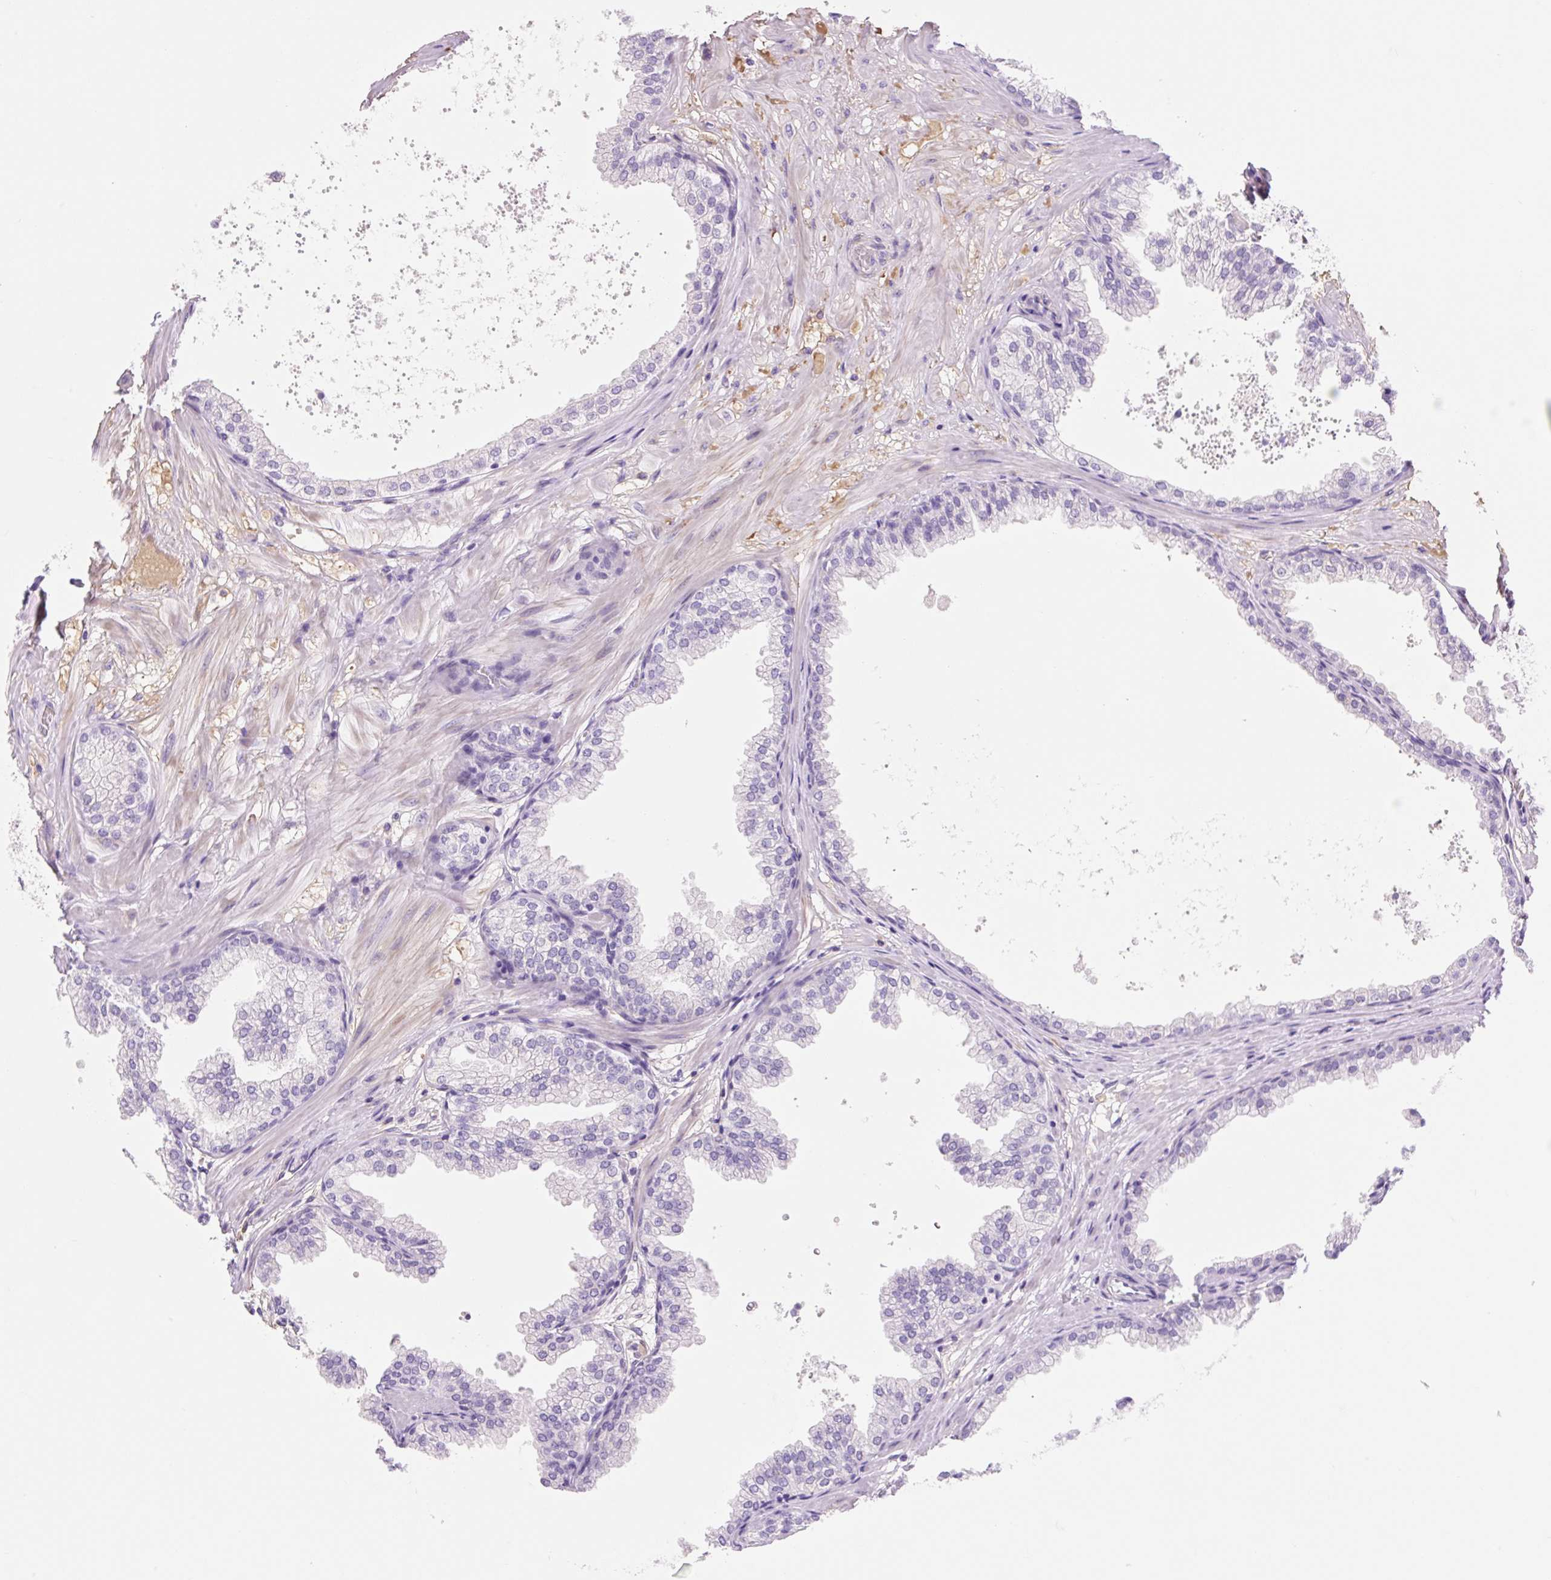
{"staining": {"intensity": "negative", "quantity": "none", "location": "none"}, "tissue": "prostate", "cell_type": "Glandular cells", "image_type": "normal", "snomed": [{"axis": "morphology", "description": "Normal tissue, NOS"}, {"axis": "topography", "description": "Prostate"}], "caption": "Prostate stained for a protein using immunohistochemistry displays no positivity glandular cells.", "gene": "ZNF121", "patient": {"sex": "male", "age": 37}}